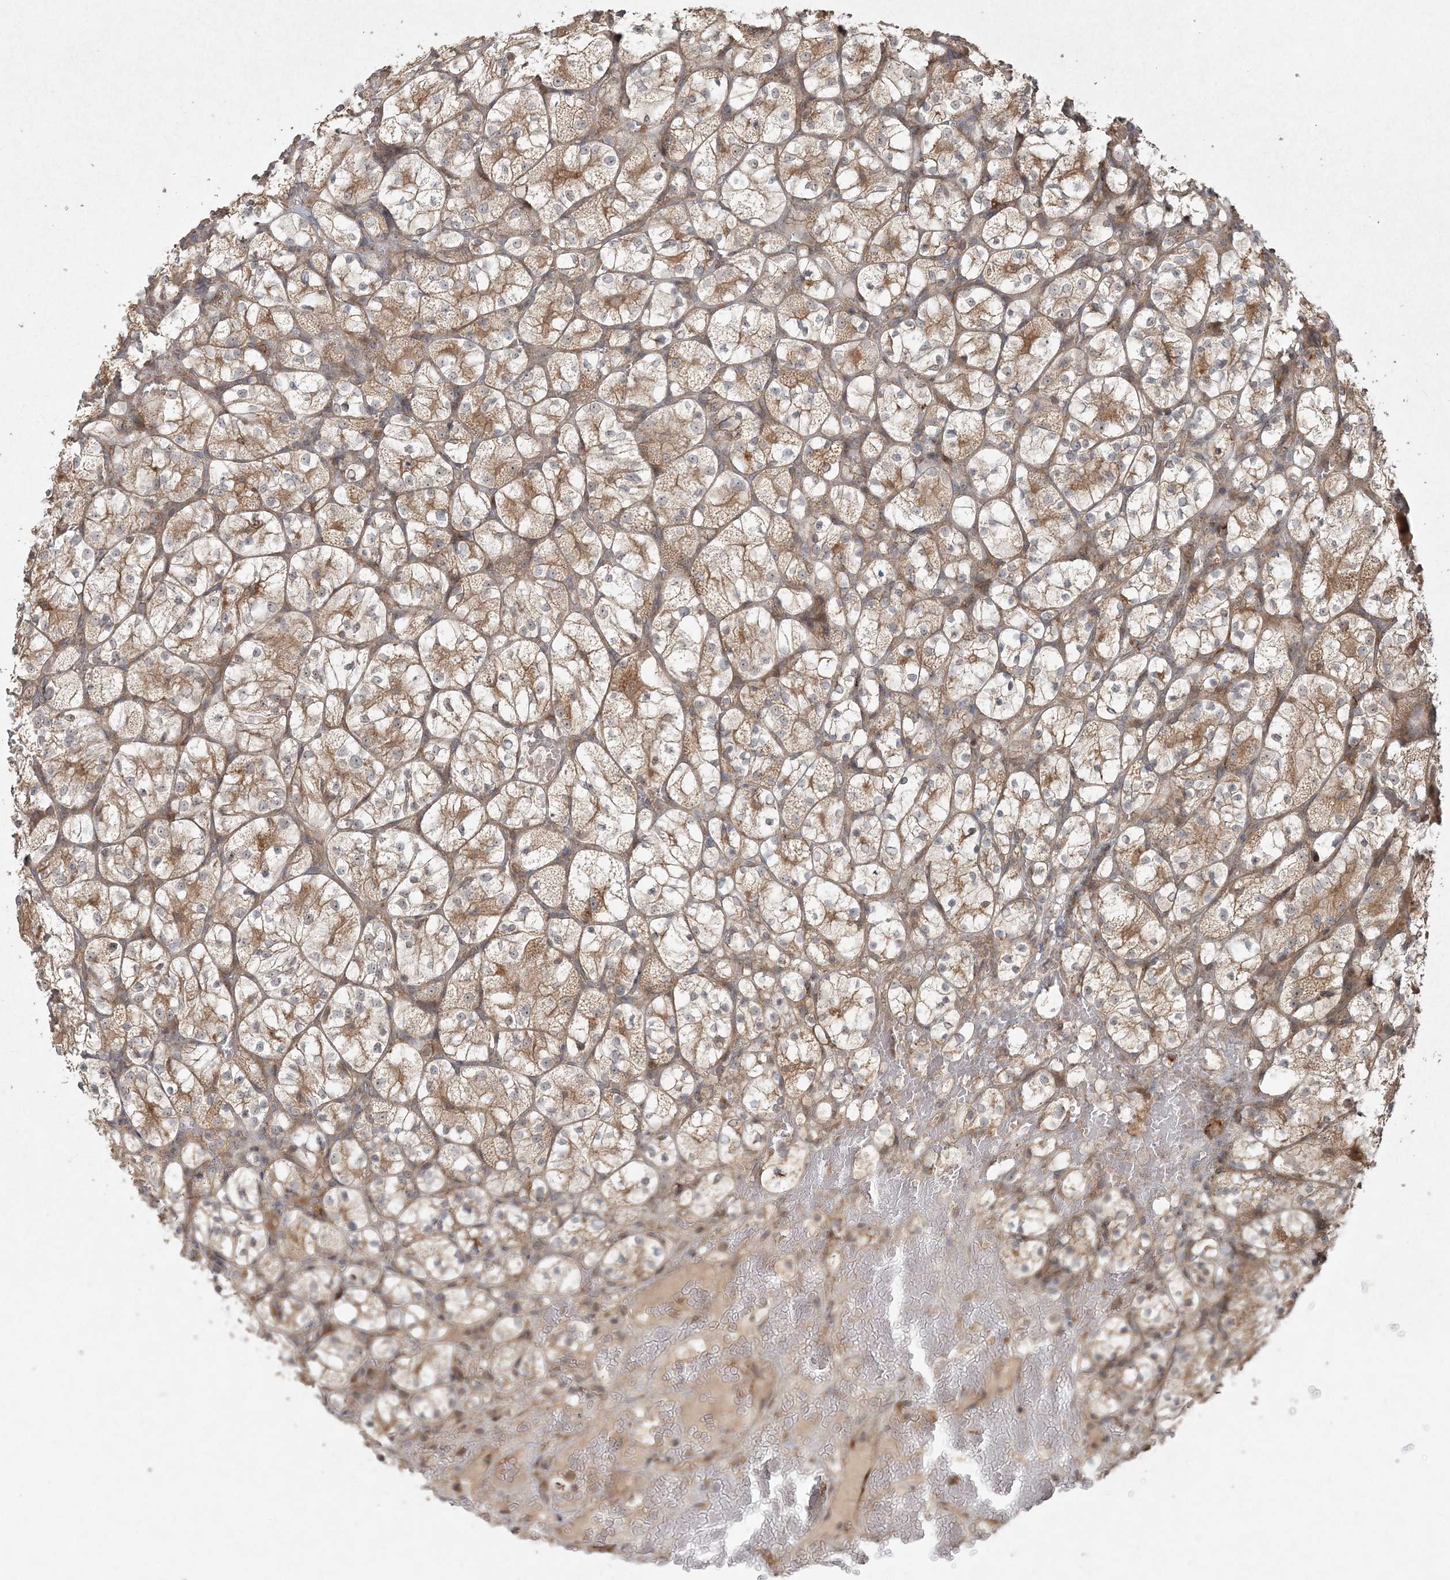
{"staining": {"intensity": "moderate", "quantity": ">75%", "location": "cytoplasmic/membranous"}, "tissue": "renal cancer", "cell_type": "Tumor cells", "image_type": "cancer", "snomed": [{"axis": "morphology", "description": "Adenocarcinoma, NOS"}, {"axis": "topography", "description": "Kidney"}], "caption": "DAB immunohistochemical staining of human renal cancer exhibits moderate cytoplasmic/membranous protein positivity in about >75% of tumor cells.", "gene": "ANAPC16", "patient": {"sex": "female", "age": 69}}